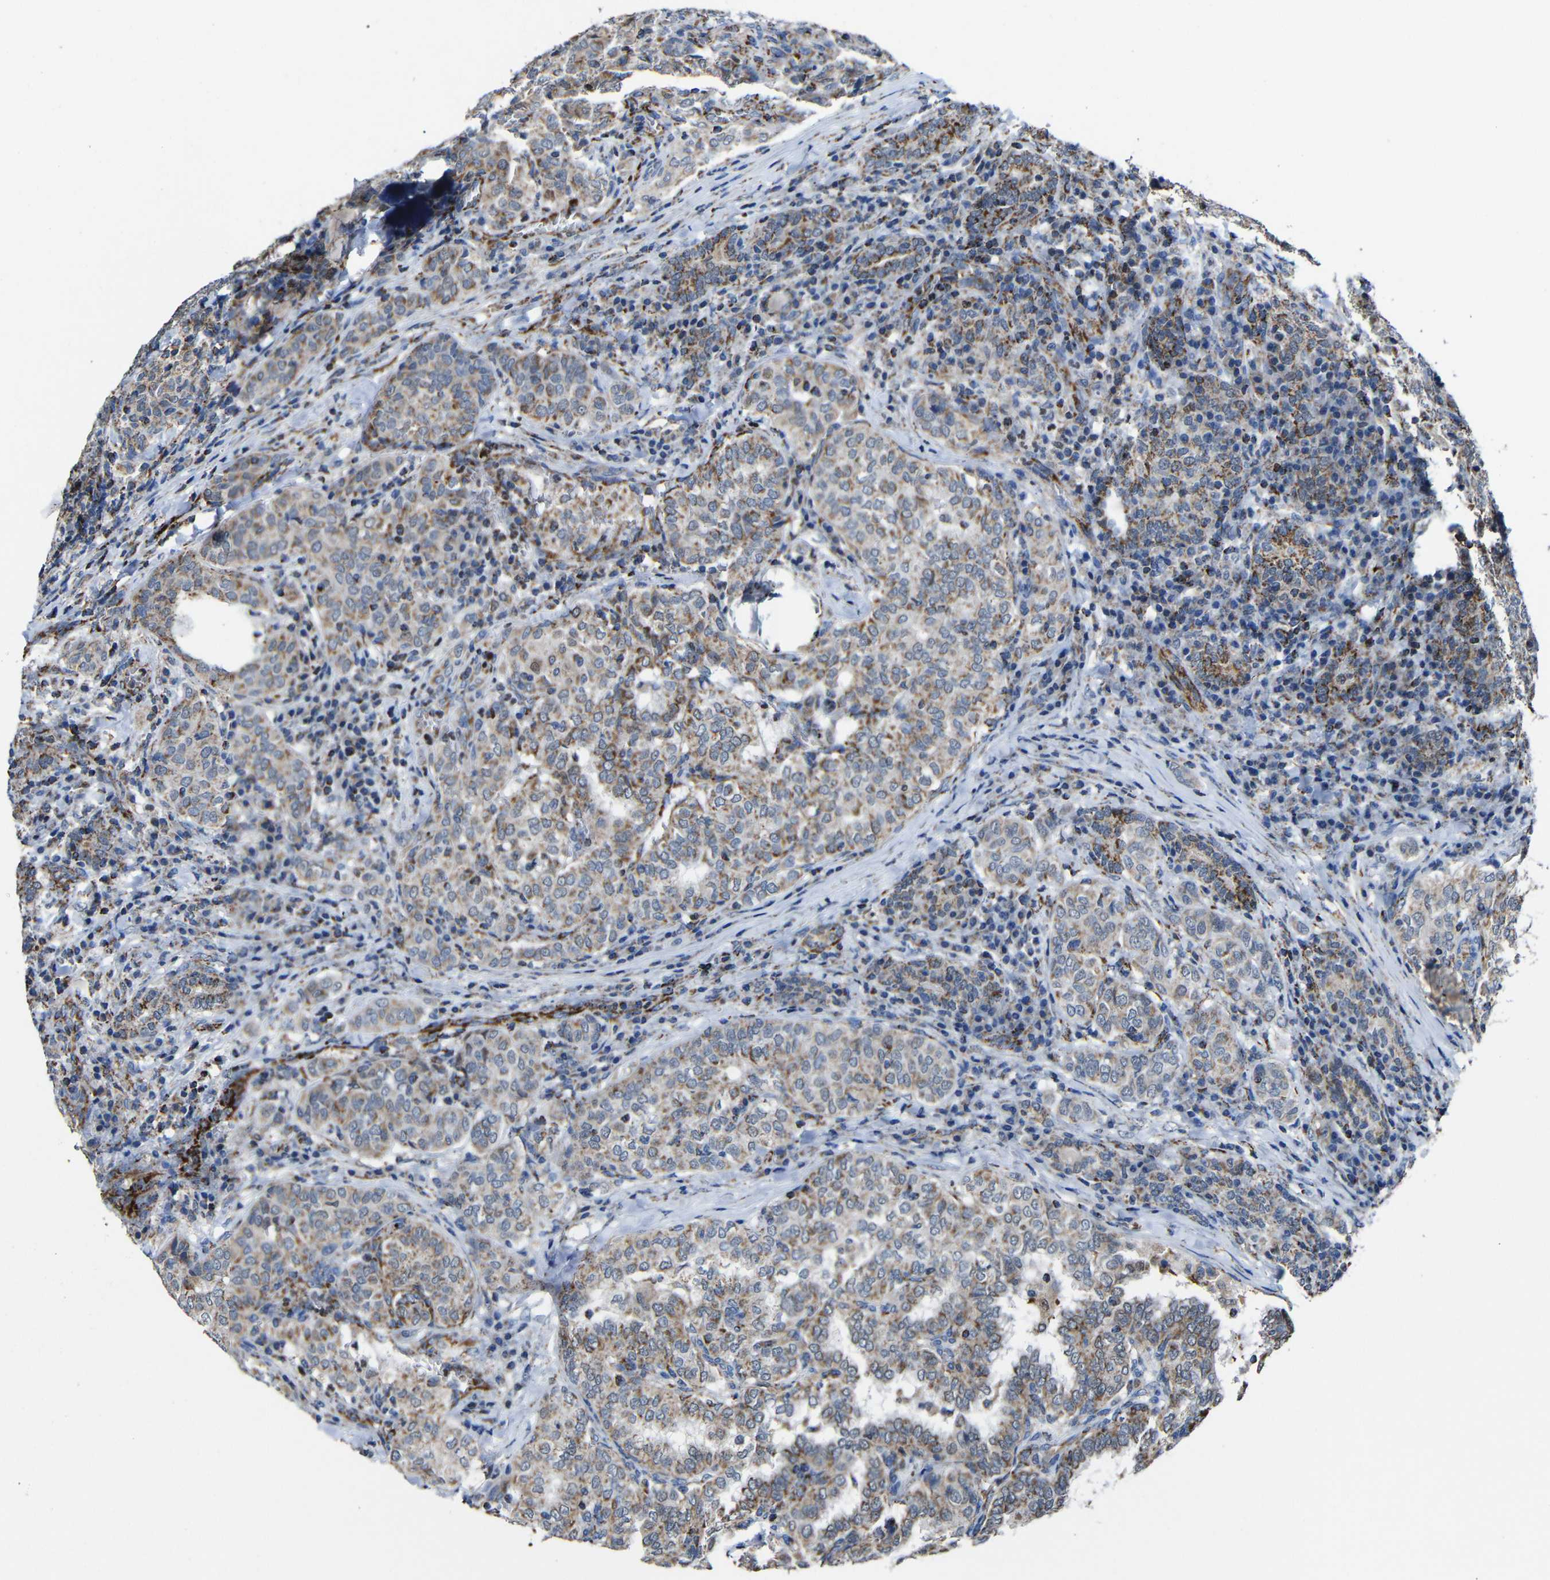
{"staining": {"intensity": "moderate", "quantity": "25%-75%", "location": "cytoplasmic/membranous"}, "tissue": "thyroid cancer", "cell_type": "Tumor cells", "image_type": "cancer", "snomed": [{"axis": "morphology", "description": "Papillary adenocarcinoma, NOS"}, {"axis": "topography", "description": "Thyroid gland"}], "caption": "High-magnification brightfield microscopy of thyroid cancer stained with DAB (3,3'-diaminobenzidine) (brown) and counterstained with hematoxylin (blue). tumor cells exhibit moderate cytoplasmic/membranous expression is appreciated in about25%-75% of cells.", "gene": "CA5B", "patient": {"sex": "female", "age": 30}}